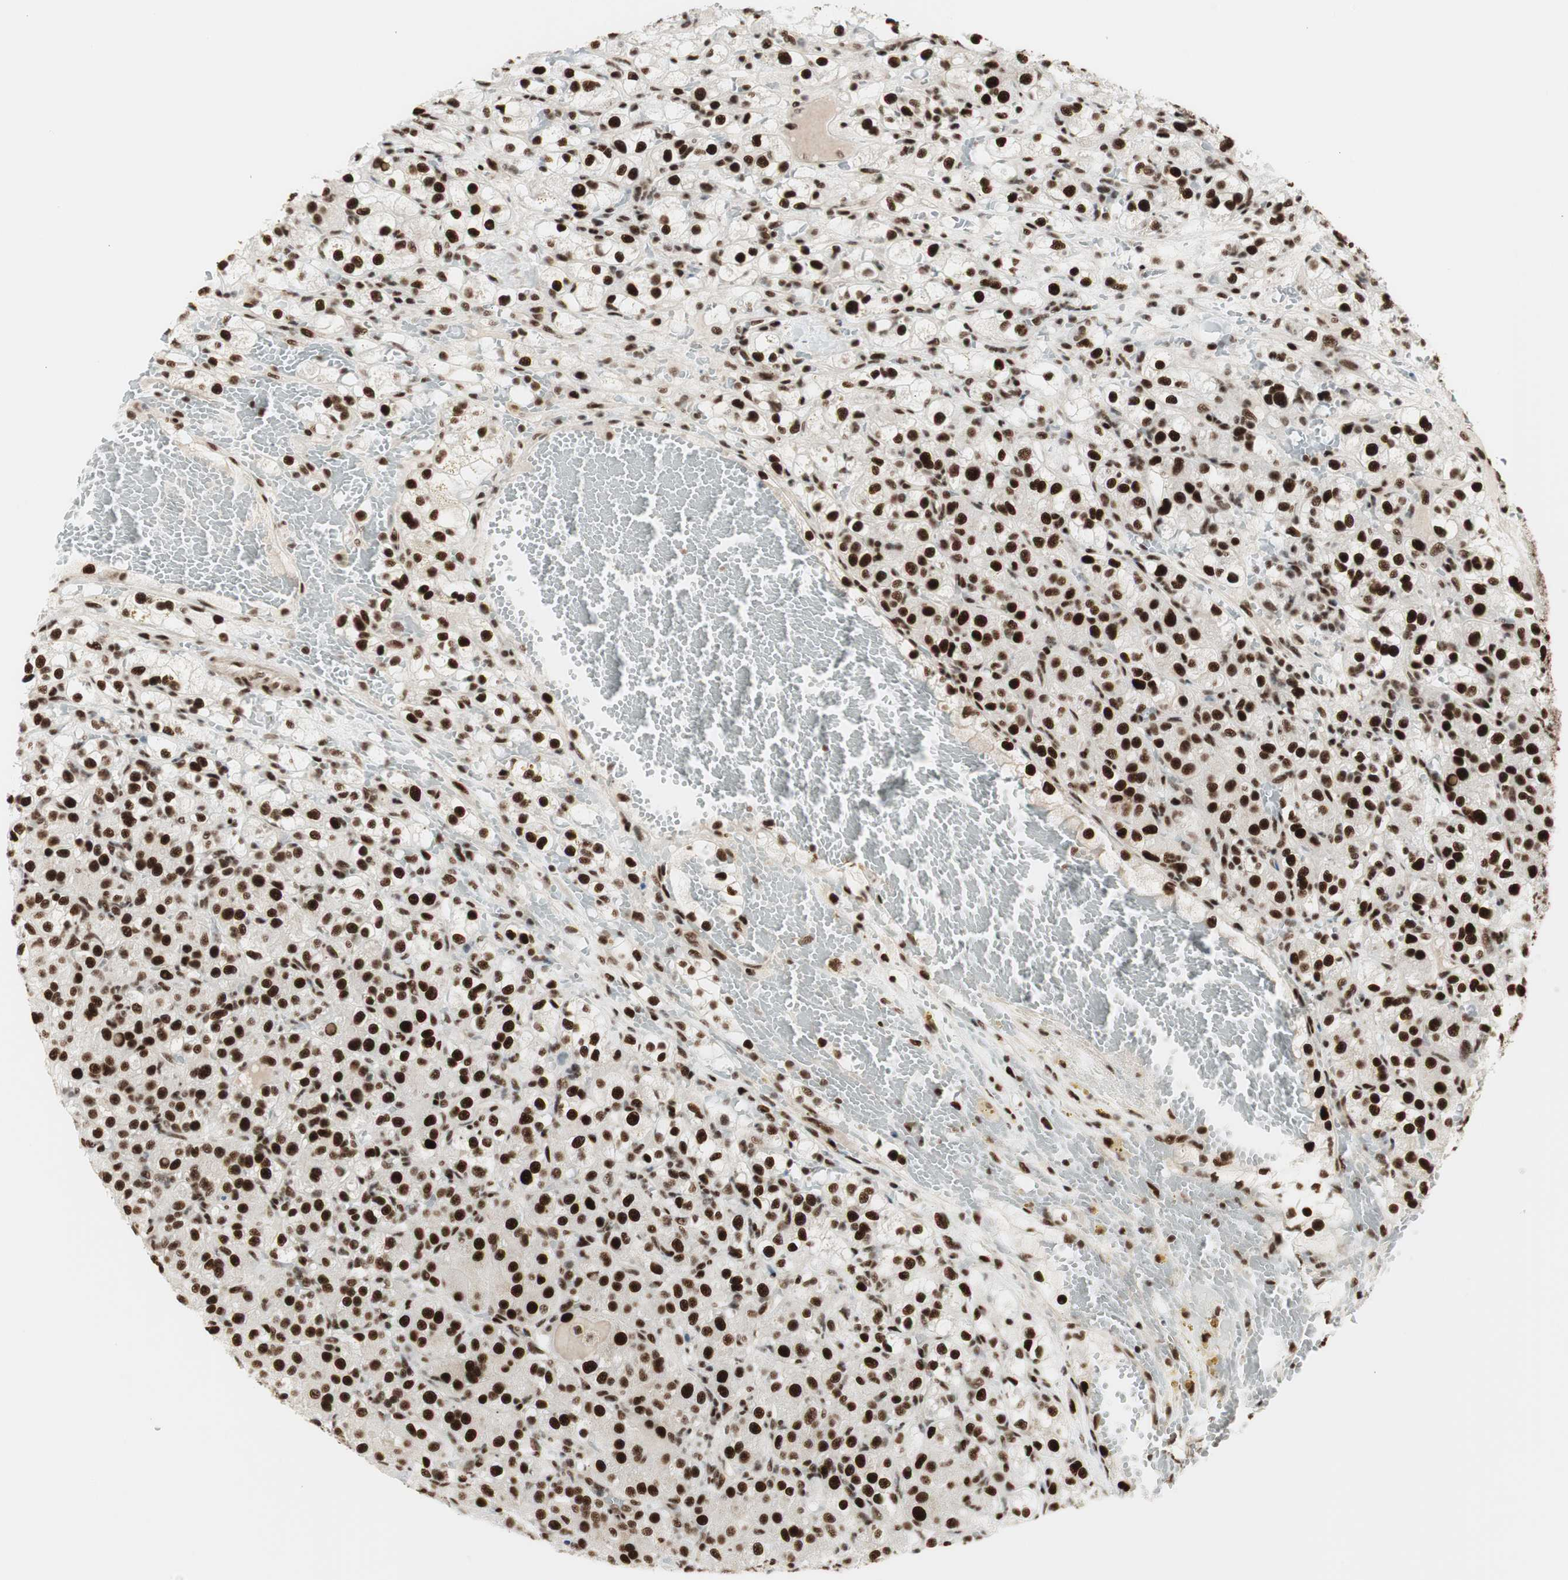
{"staining": {"intensity": "strong", "quantity": ">75%", "location": "nuclear"}, "tissue": "renal cancer", "cell_type": "Tumor cells", "image_type": "cancer", "snomed": [{"axis": "morphology", "description": "Normal tissue, NOS"}, {"axis": "morphology", "description": "Adenocarcinoma, NOS"}, {"axis": "topography", "description": "Kidney"}], "caption": "A photomicrograph of renal cancer (adenocarcinoma) stained for a protein demonstrates strong nuclear brown staining in tumor cells.", "gene": "HEXIM1", "patient": {"sex": "male", "age": 61}}